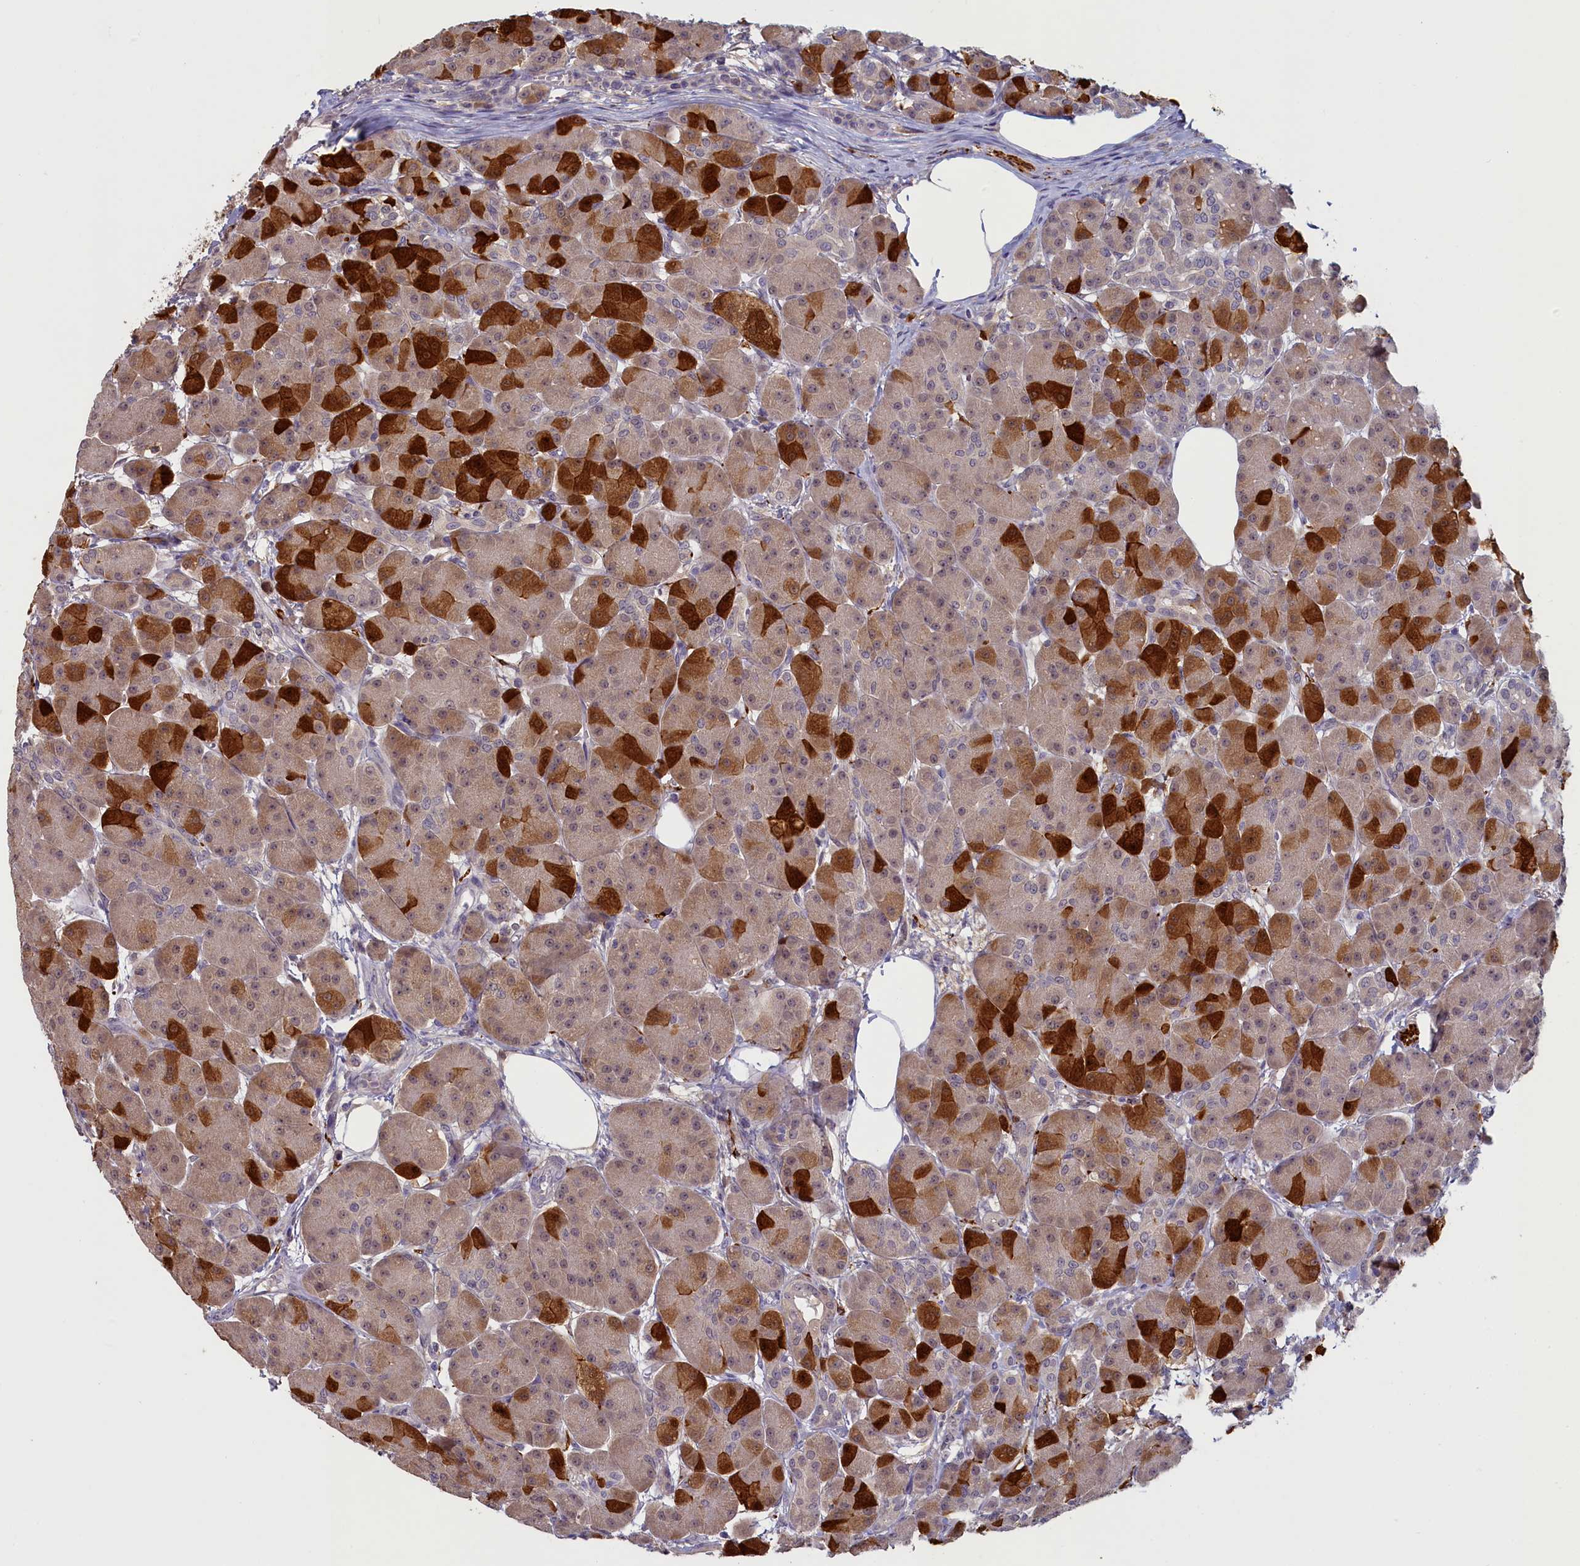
{"staining": {"intensity": "strong", "quantity": "25%-75%", "location": "cytoplasmic/membranous,nuclear"}, "tissue": "pancreas", "cell_type": "Exocrine glandular cells", "image_type": "normal", "snomed": [{"axis": "morphology", "description": "Normal tissue, NOS"}, {"axis": "topography", "description": "Pancreas"}], "caption": "Pancreas stained with DAB (3,3'-diaminobenzidine) immunohistochemistry (IHC) reveals high levels of strong cytoplasmic/membranous,nuclear staining in approximately 25%-75% of exocrine glandular cells. Immunohistochemistry (ihc) stains the protein of interest in brown and the nuclei are stained blue.", "gene": "UCHL3", "patient": {"sex": "male", "age": 63}}